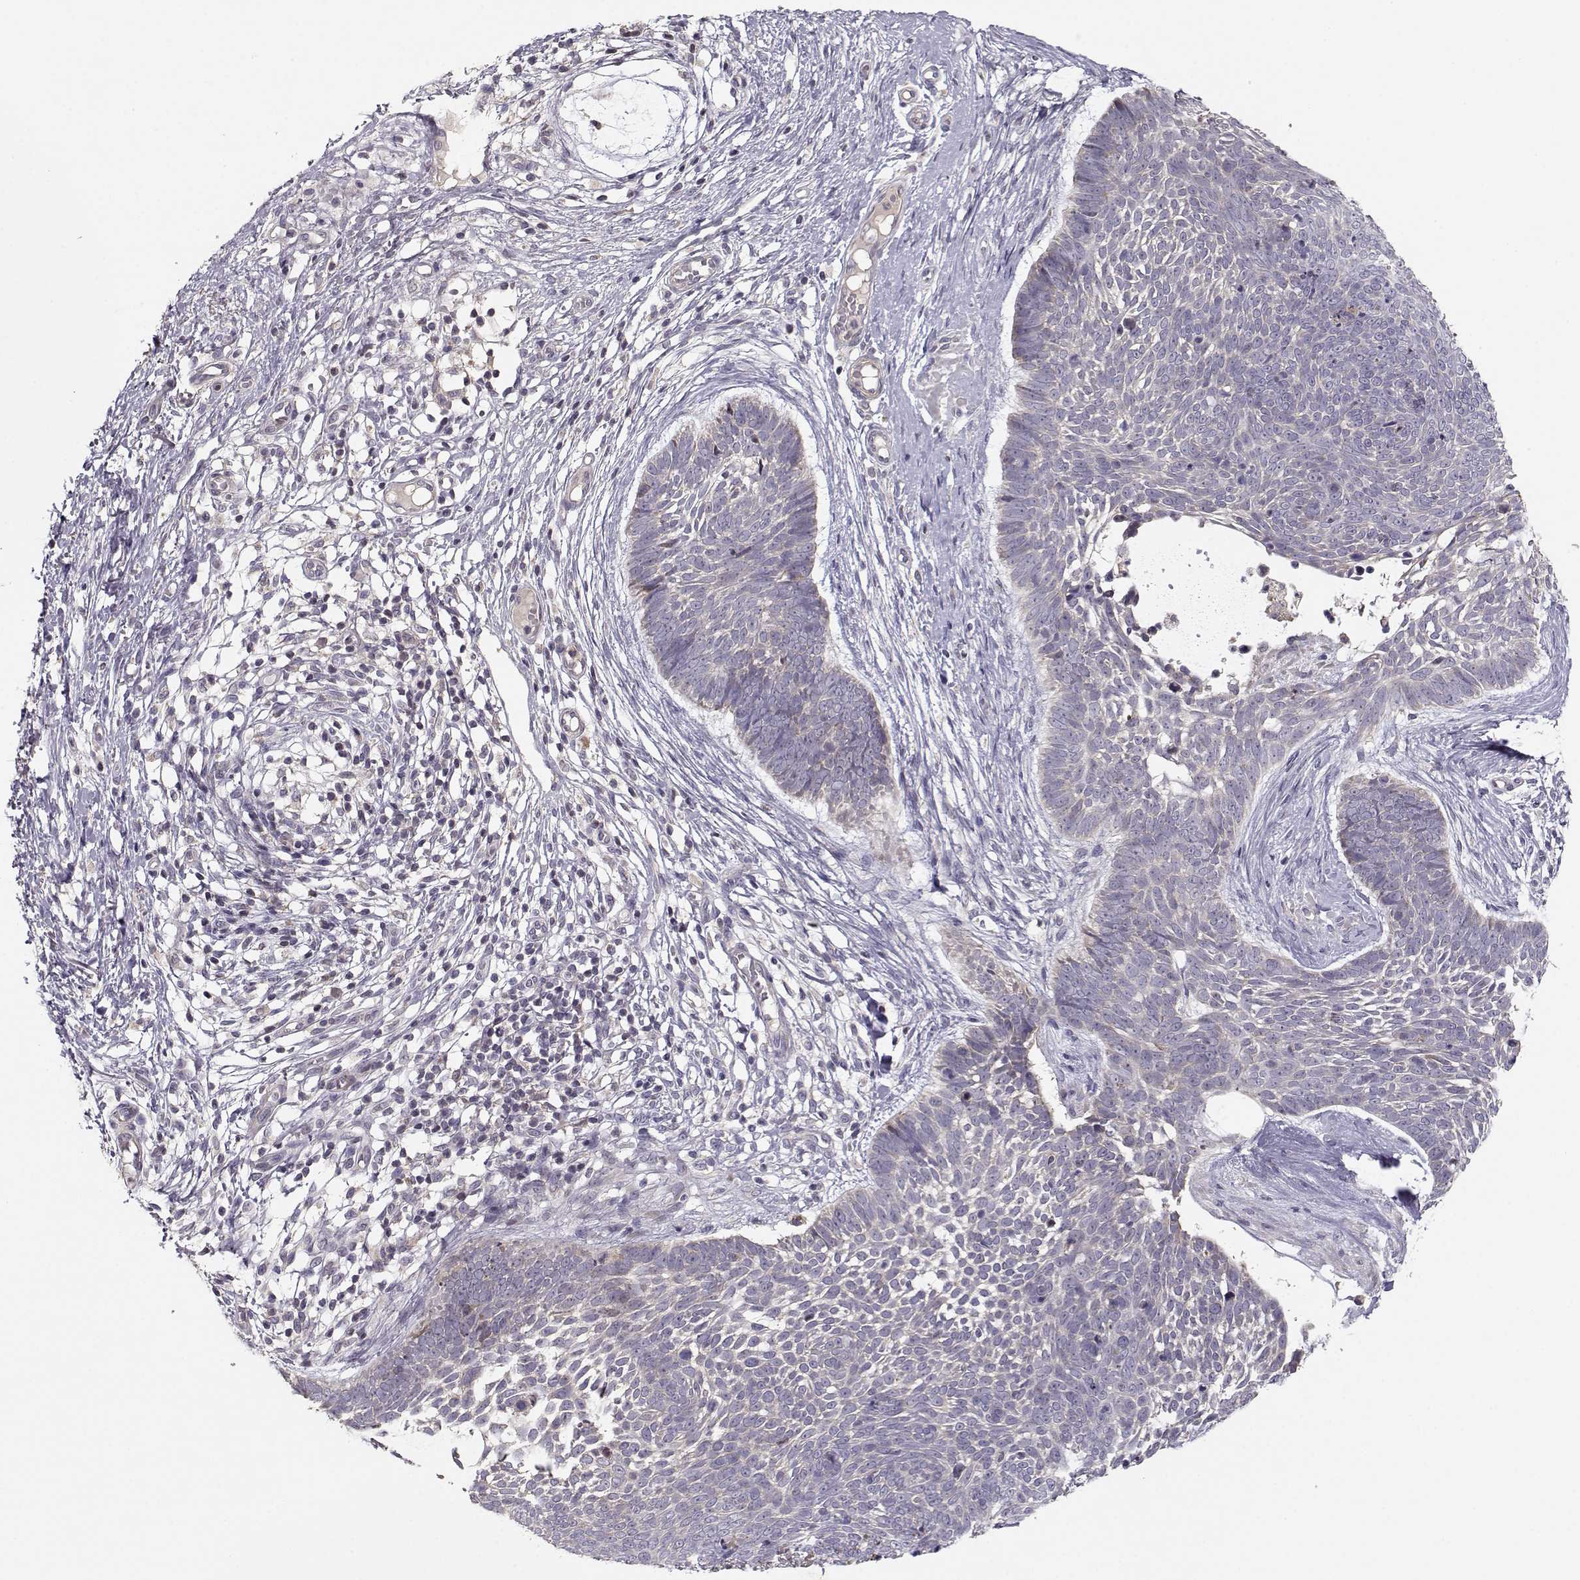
{"staining": {"intensity": "negative", "quantity": "none", "location": "none"}, "tissue": "skin cancer", "cell_type": "Tumor cells", "image_type": "cancer", "snomed": [{"axis": "morphology", "description": "Basal cell carcinoma"}, {"axis": "topography", "description": "Skin"}], "caption": "DAB (3,3'-diaminobenzidine) immunohistochemical staining of basal cell carcinoma (skin) demonstrates no significant positivity in tumor cells.", "gene": "ENTPD8", "patient": {"sex": "male", "age": 85}}